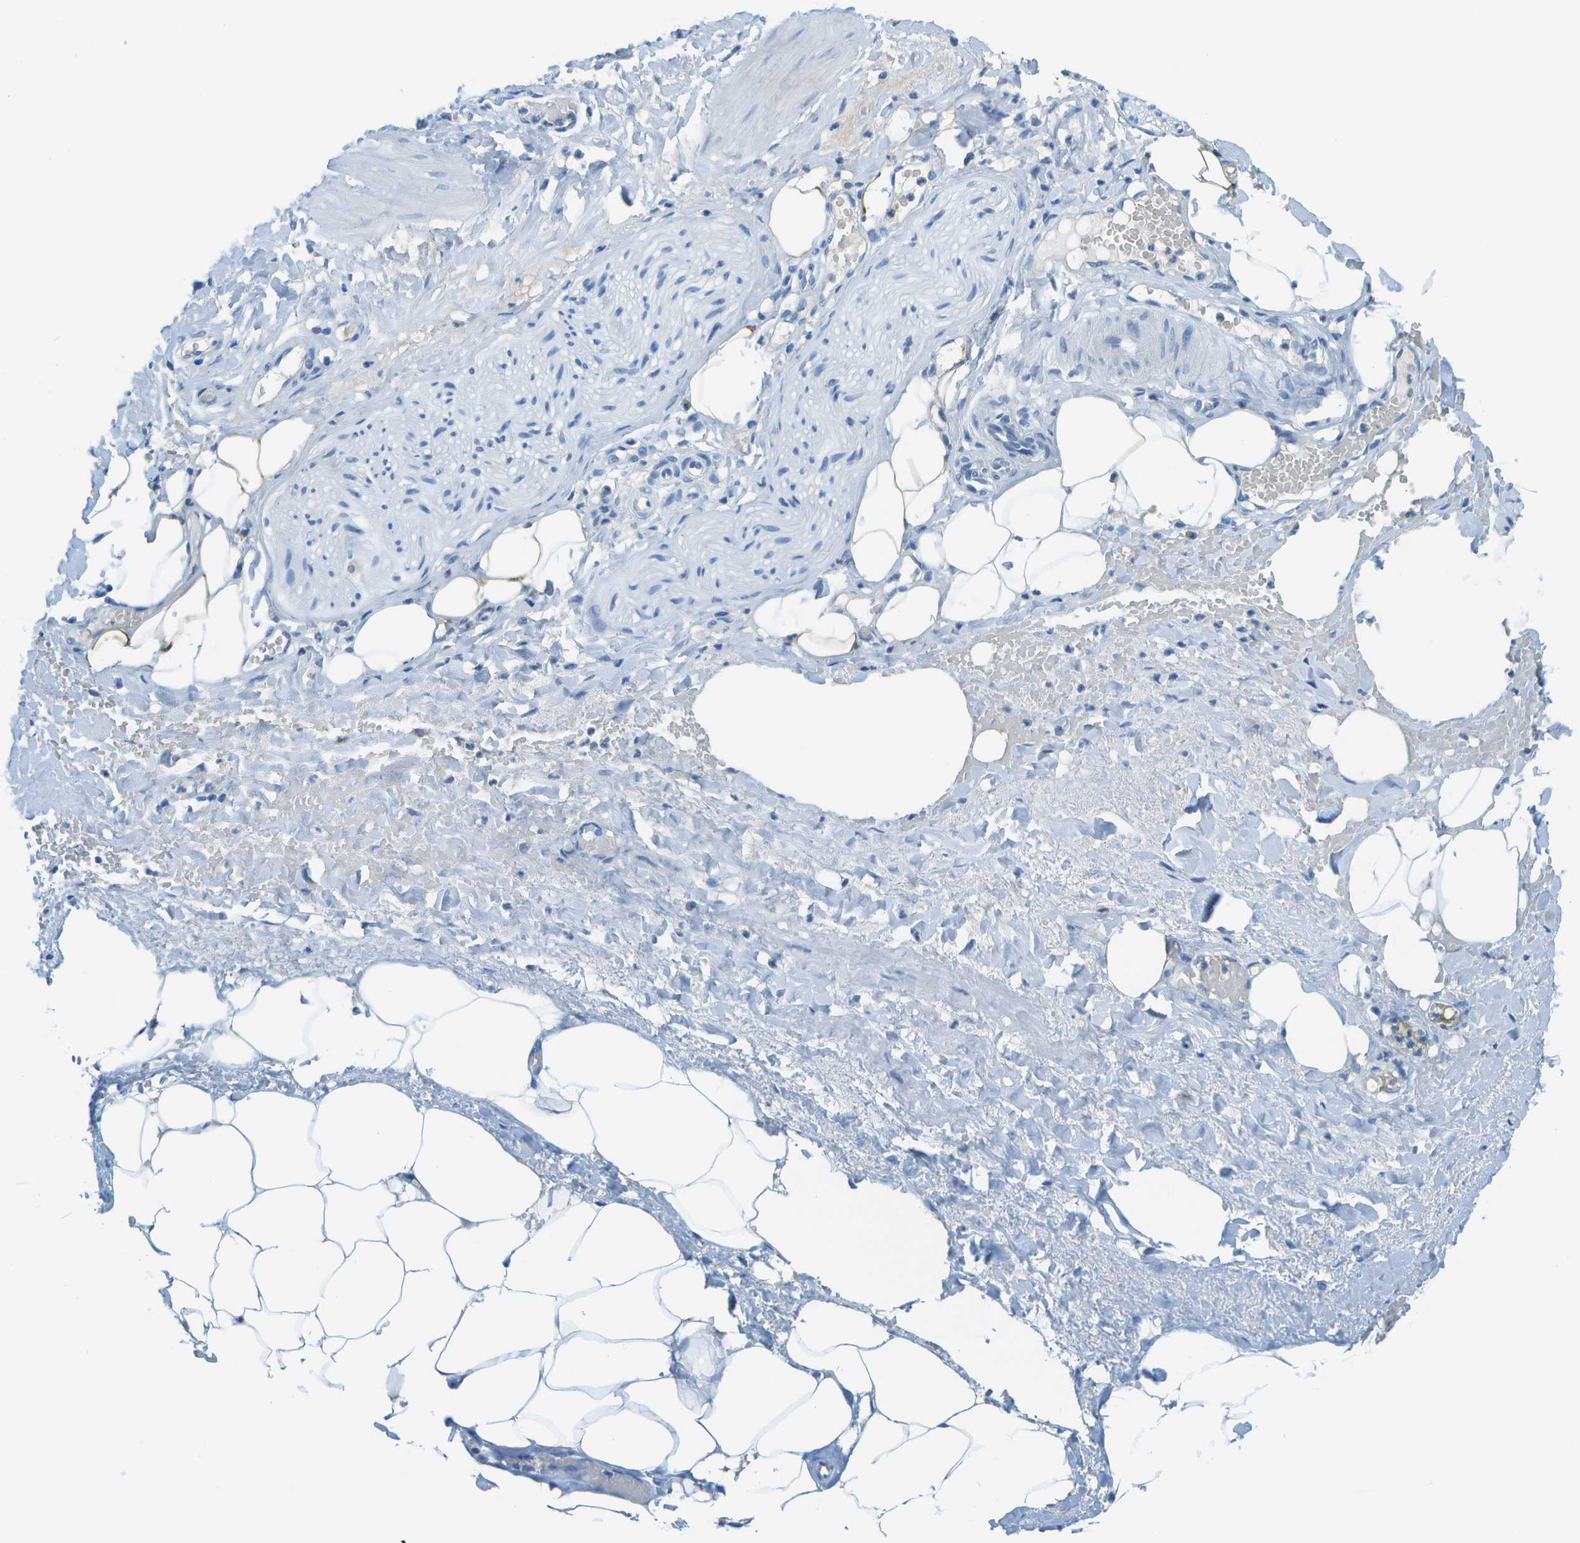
{"staining": {"intensity": "negative", "quantity": "none", "location": "none"}, "tissue": "adipose tissue", "cell_type": "Adipocytes", "image_type": "normal", "snomed": [{"axis": "morphology", "description": "Normal tissue, NOS"}, {"axis": "topography", "description": "Soft tissue"}, {"axis": "topography", "description": "Vascular tissue"}], "caption": "This is an immunohistochemistry histopathology image of unremarkable human adipose tissue. There is no staining in adipocytes.", "gene": "C1S", "patient": {"sex": "female", "age": 35}}